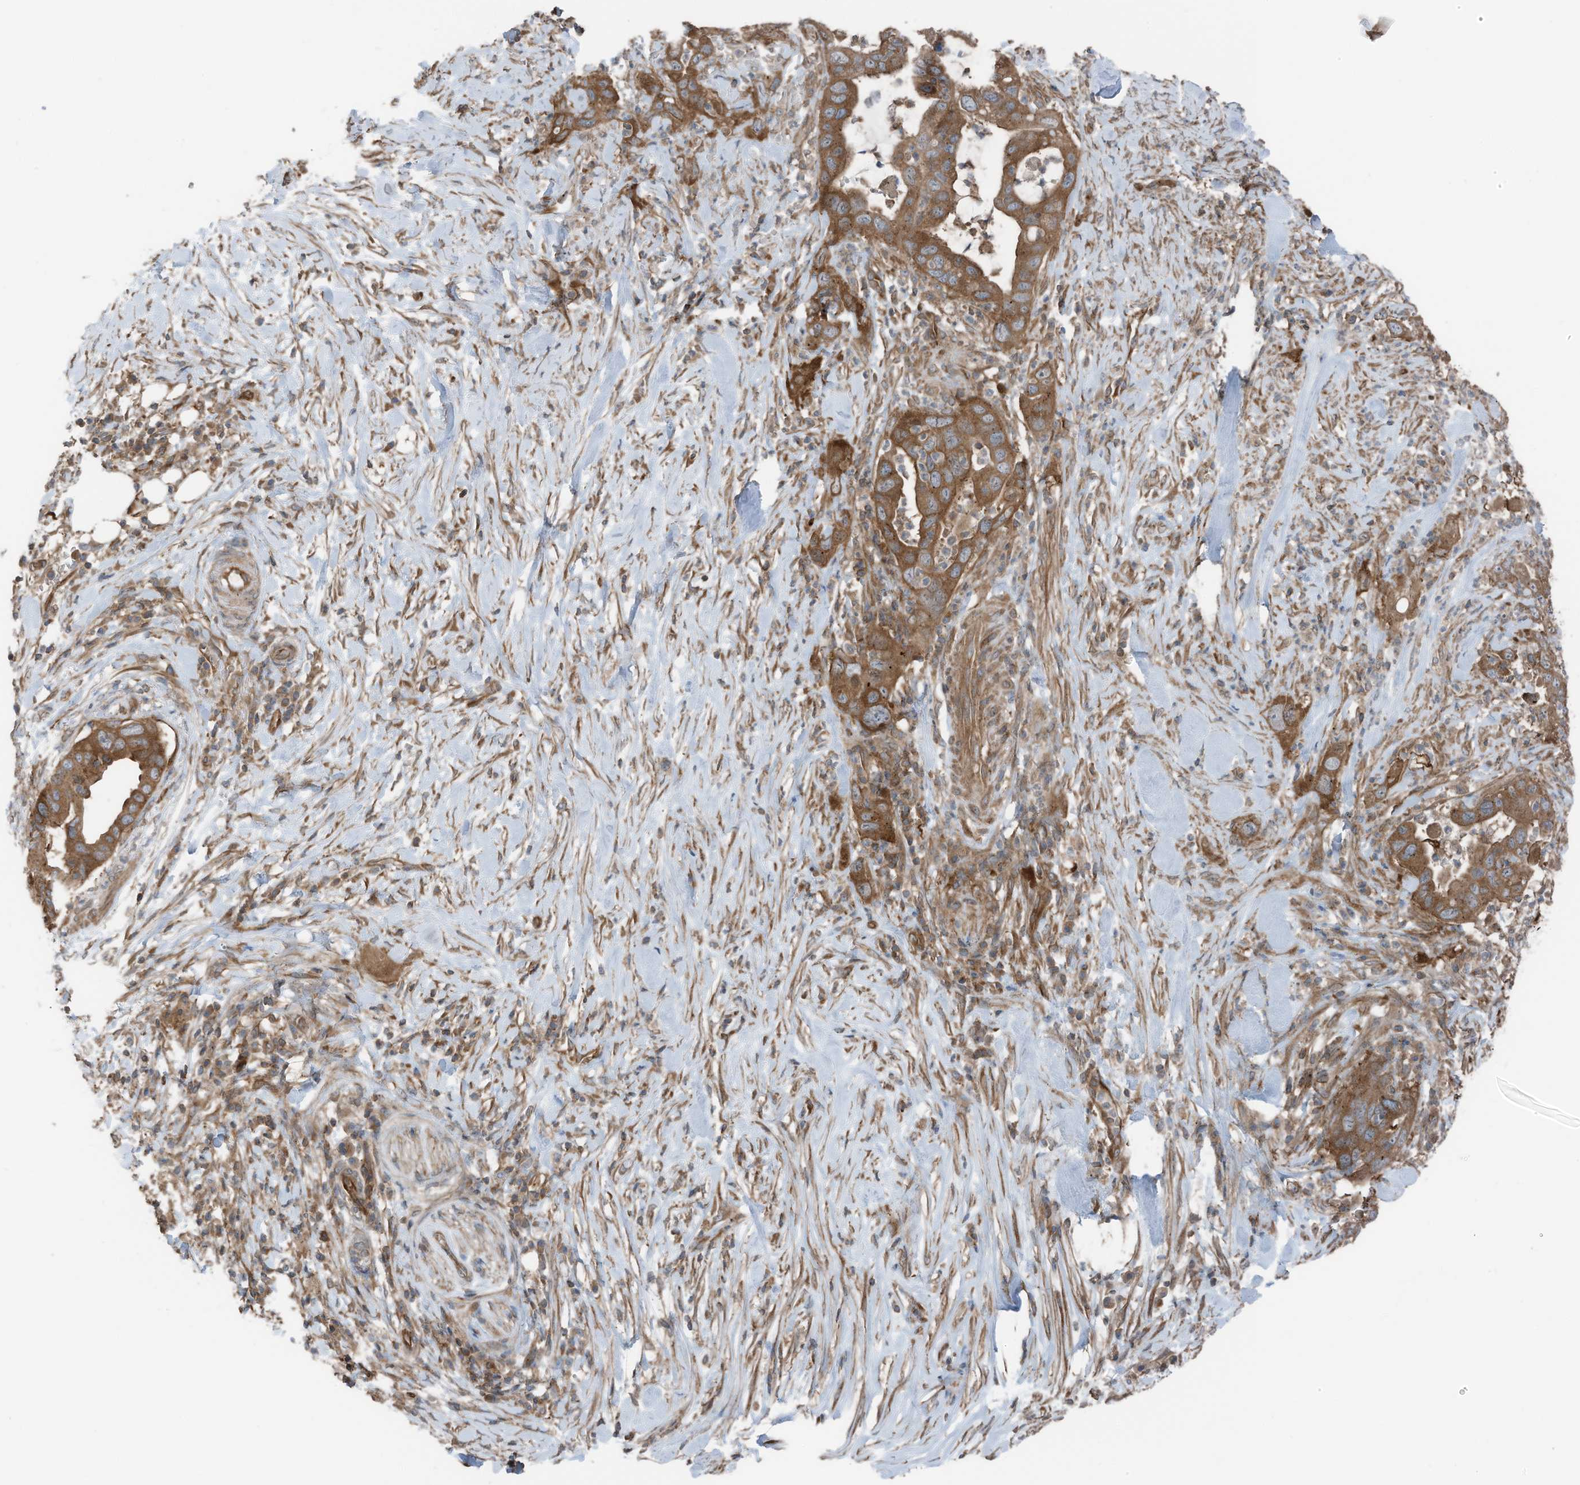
{"staining": {"intensity": "moderate", "quantity": ">75%", "location": "cytoplasmic/membranous"}, "tissue": "pancreatic cancer", "cell_type": "Tumor cells", "image_type": "cancer", "snomed": [{"axis": "morphology", "description": "Adenocarcinoma, NOS"}, {"axis": "topography", "description": "Pancreas"}], "caption": "Immunohistochemical staining of human adenocarcinoma (pancreatic) displays medium levels of moderate cytoplasmic/membranous staining in approximately >75% of tumor cells.", "gene": "TXNDC9", "patient": {"sex": "female", "age": 71}}